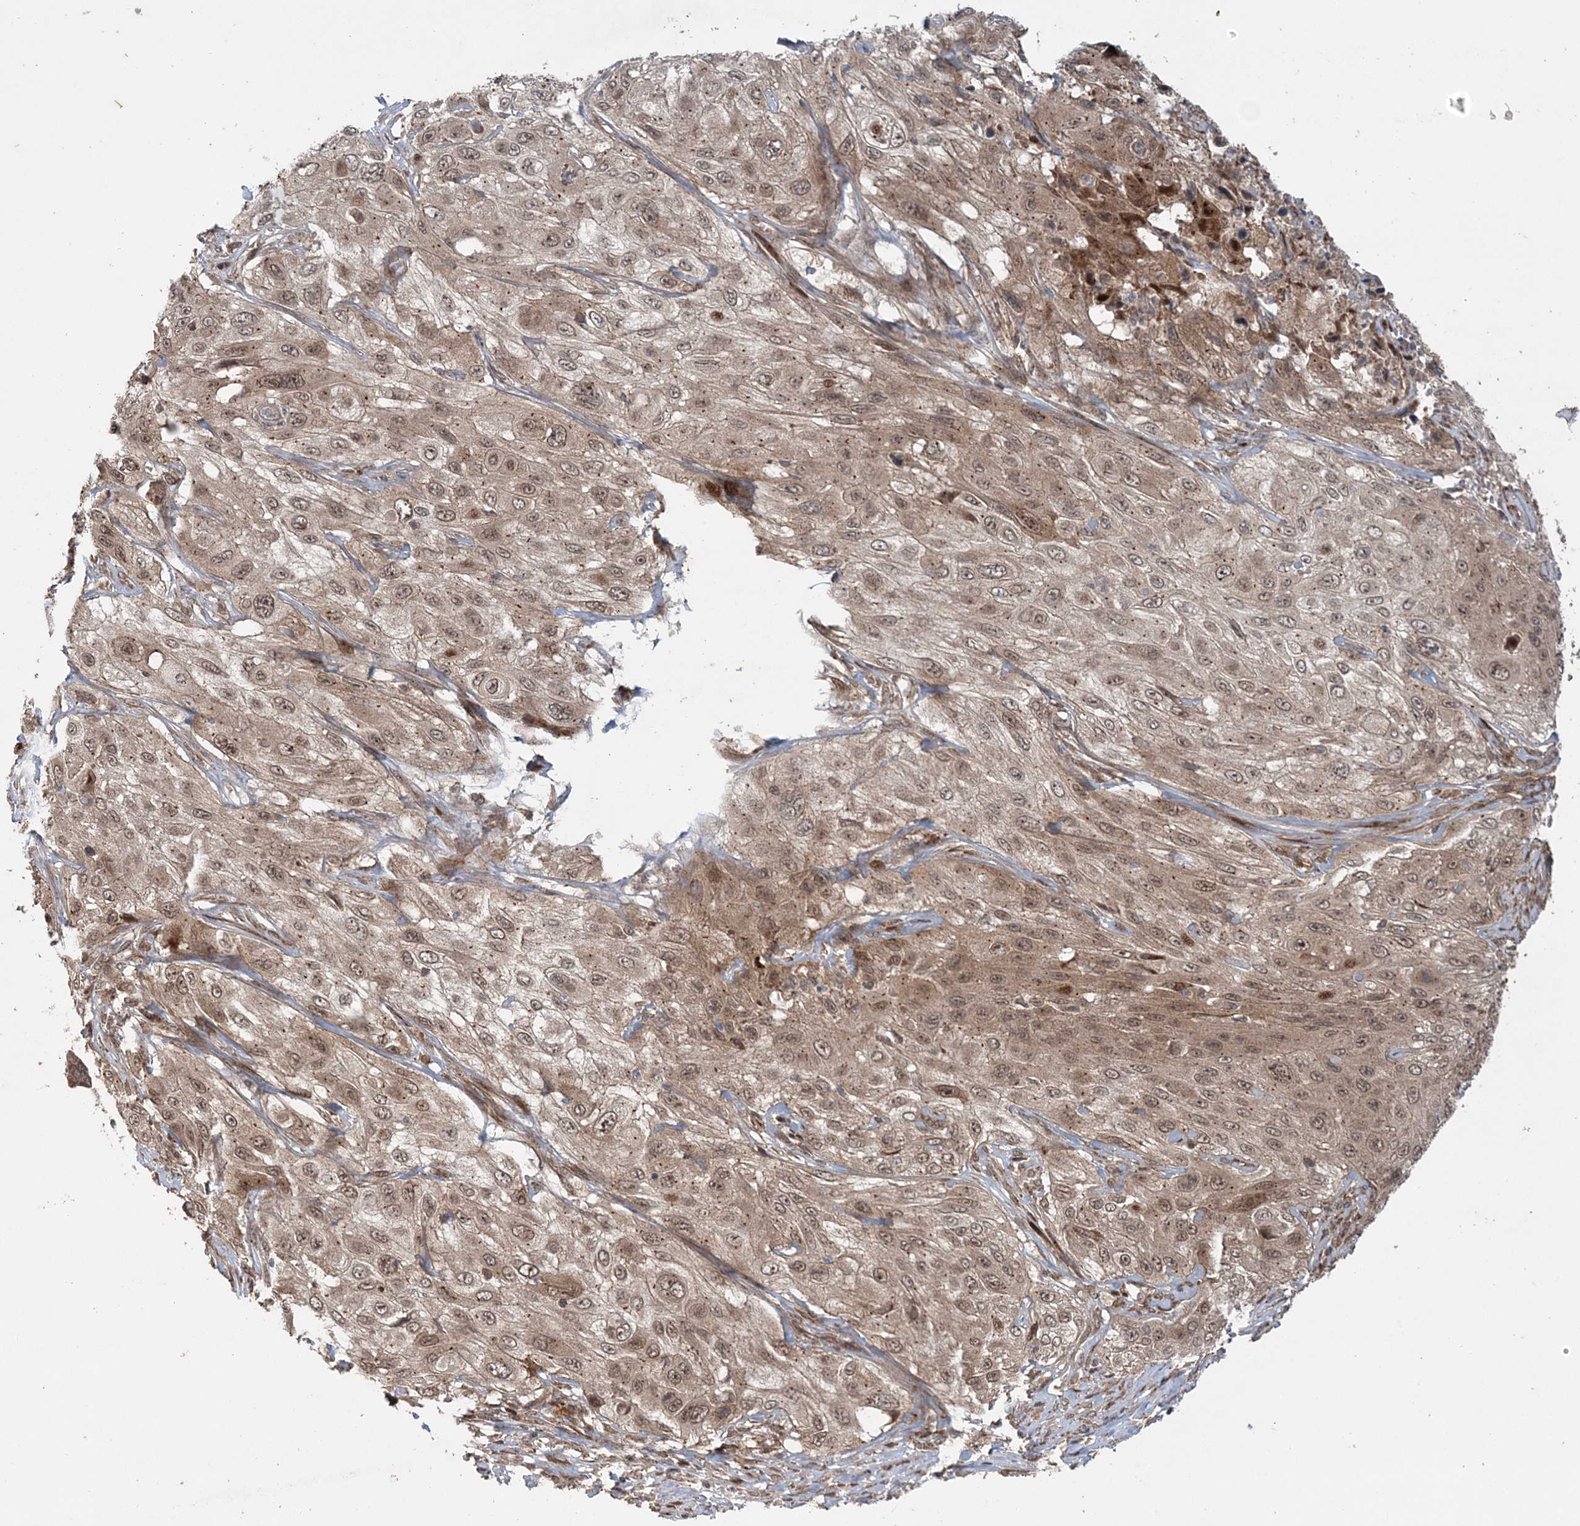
{"staining": {"intensity": "weak", "quantity": ">75%", "location": "cytoplasmic/membranous,nuclear"}, "tissue": "cervical cancer", "cell_type": "Tumor cells", "image_type": "cancer", "snomed": [{"axis": "morphology", "description": "Squamous cell carcinoma, NOS"}, {"axis": "topography", "description": "Cervix"}], "caption": "A histopathology image of human cervical cancer stained for a protein demonstrates weak cytoplasmic/membranous and nuclear brown staining in tumor cells.", "gene": "UBTD2", "patient": {"sex": "female", "age": 42}}